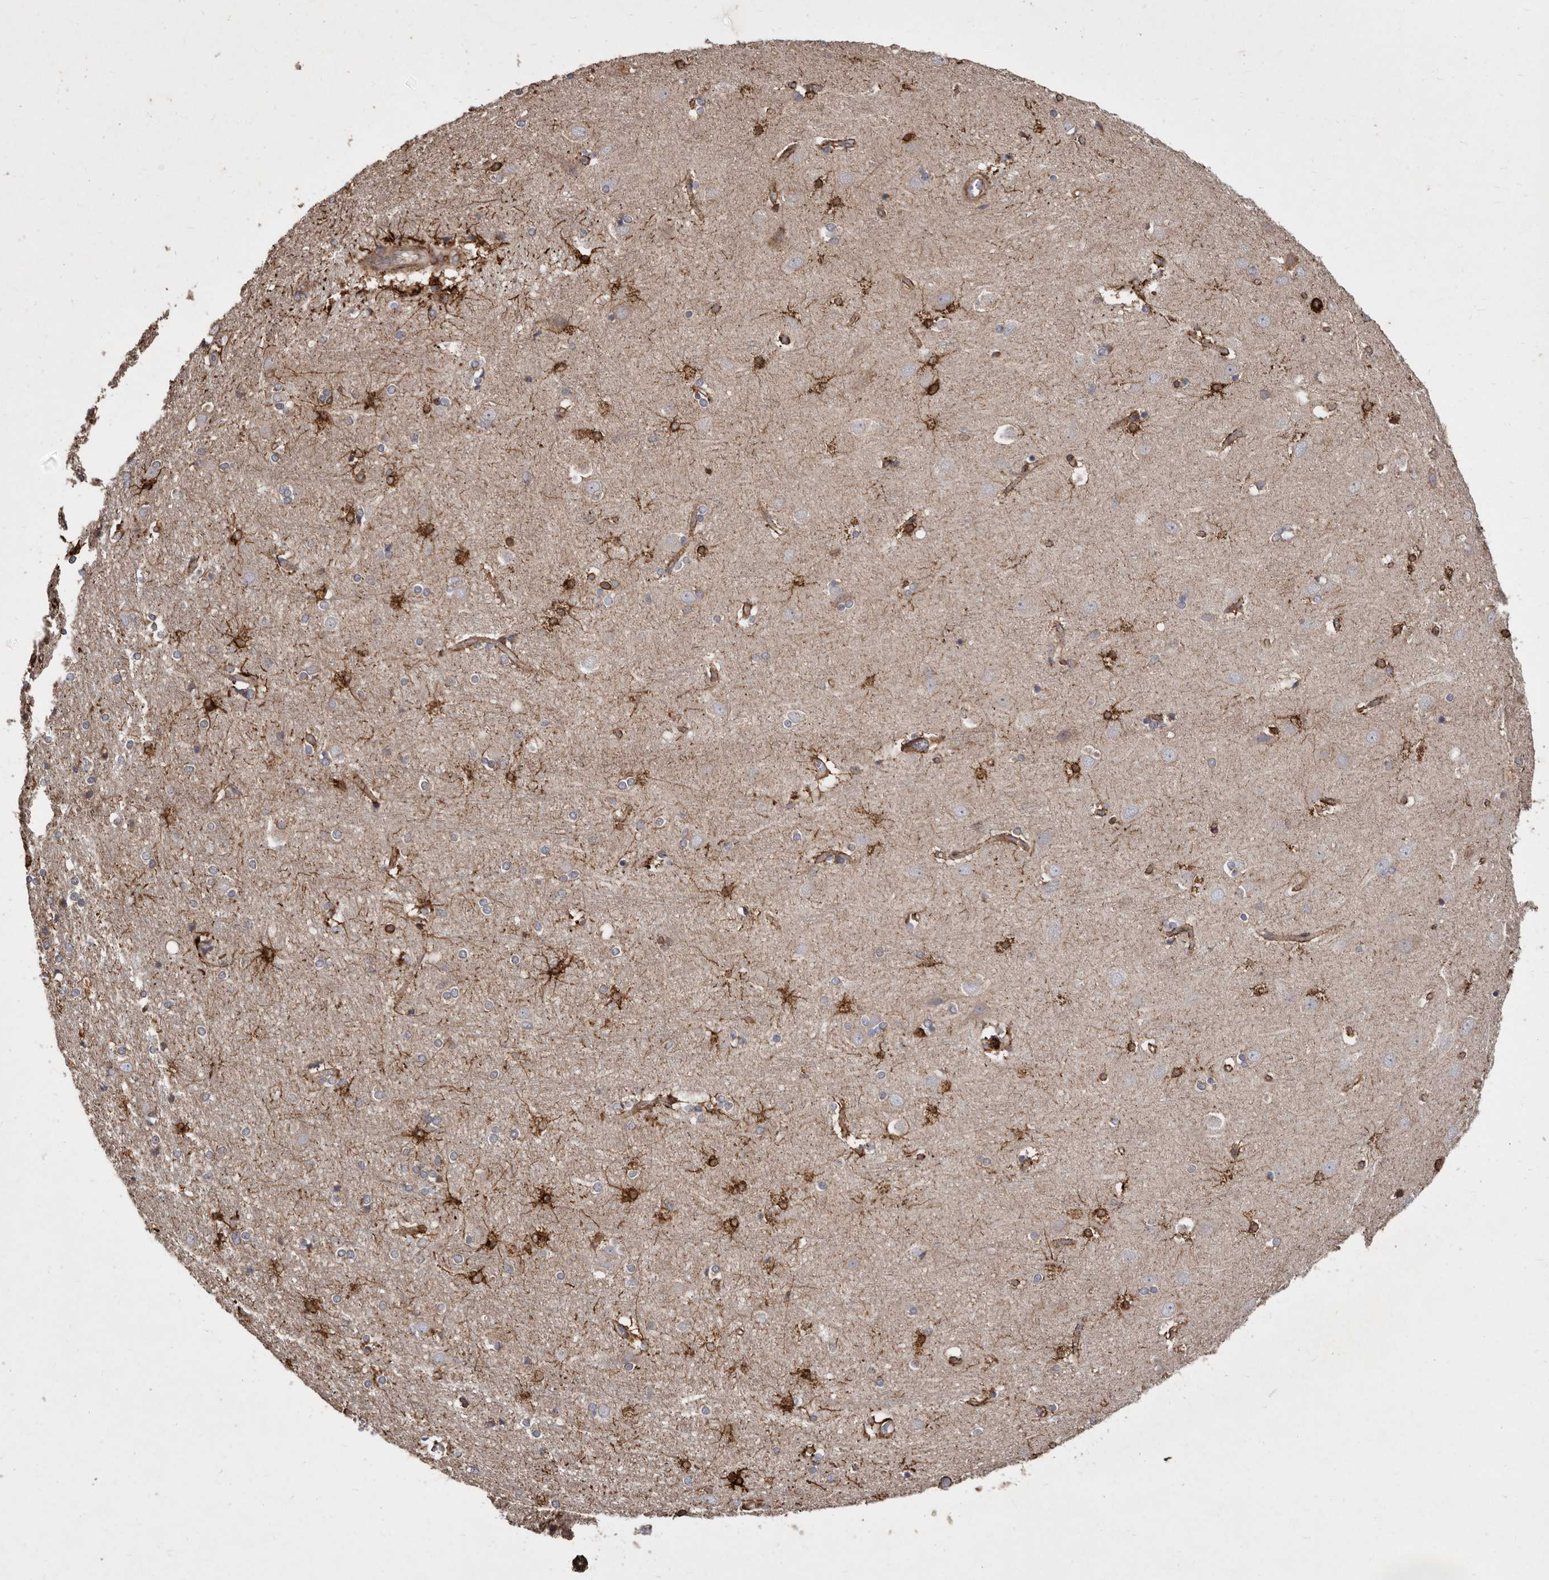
{"staining": {"intensity": "moderate", "quantity": ">75%", "location": "cytoplasmic/membranous"}, "tissue": "cerebral cortex", "cell_type": "Endothelial cells", "image_type": "normal", "snomed": [{"axis": "morphology", "description": "Normal tissue, NOS"}, {"axis": "topography", "description": "Cerebral cortex"}], "caption": "This micrograph displays IHC staining of benign human cerebral cortex, with medium moderate cytoplasmic/membranous staining in about >75% of endothelial cells.", "gene": "FLAD1", "patient": {"sex": "male", "age": 54}}